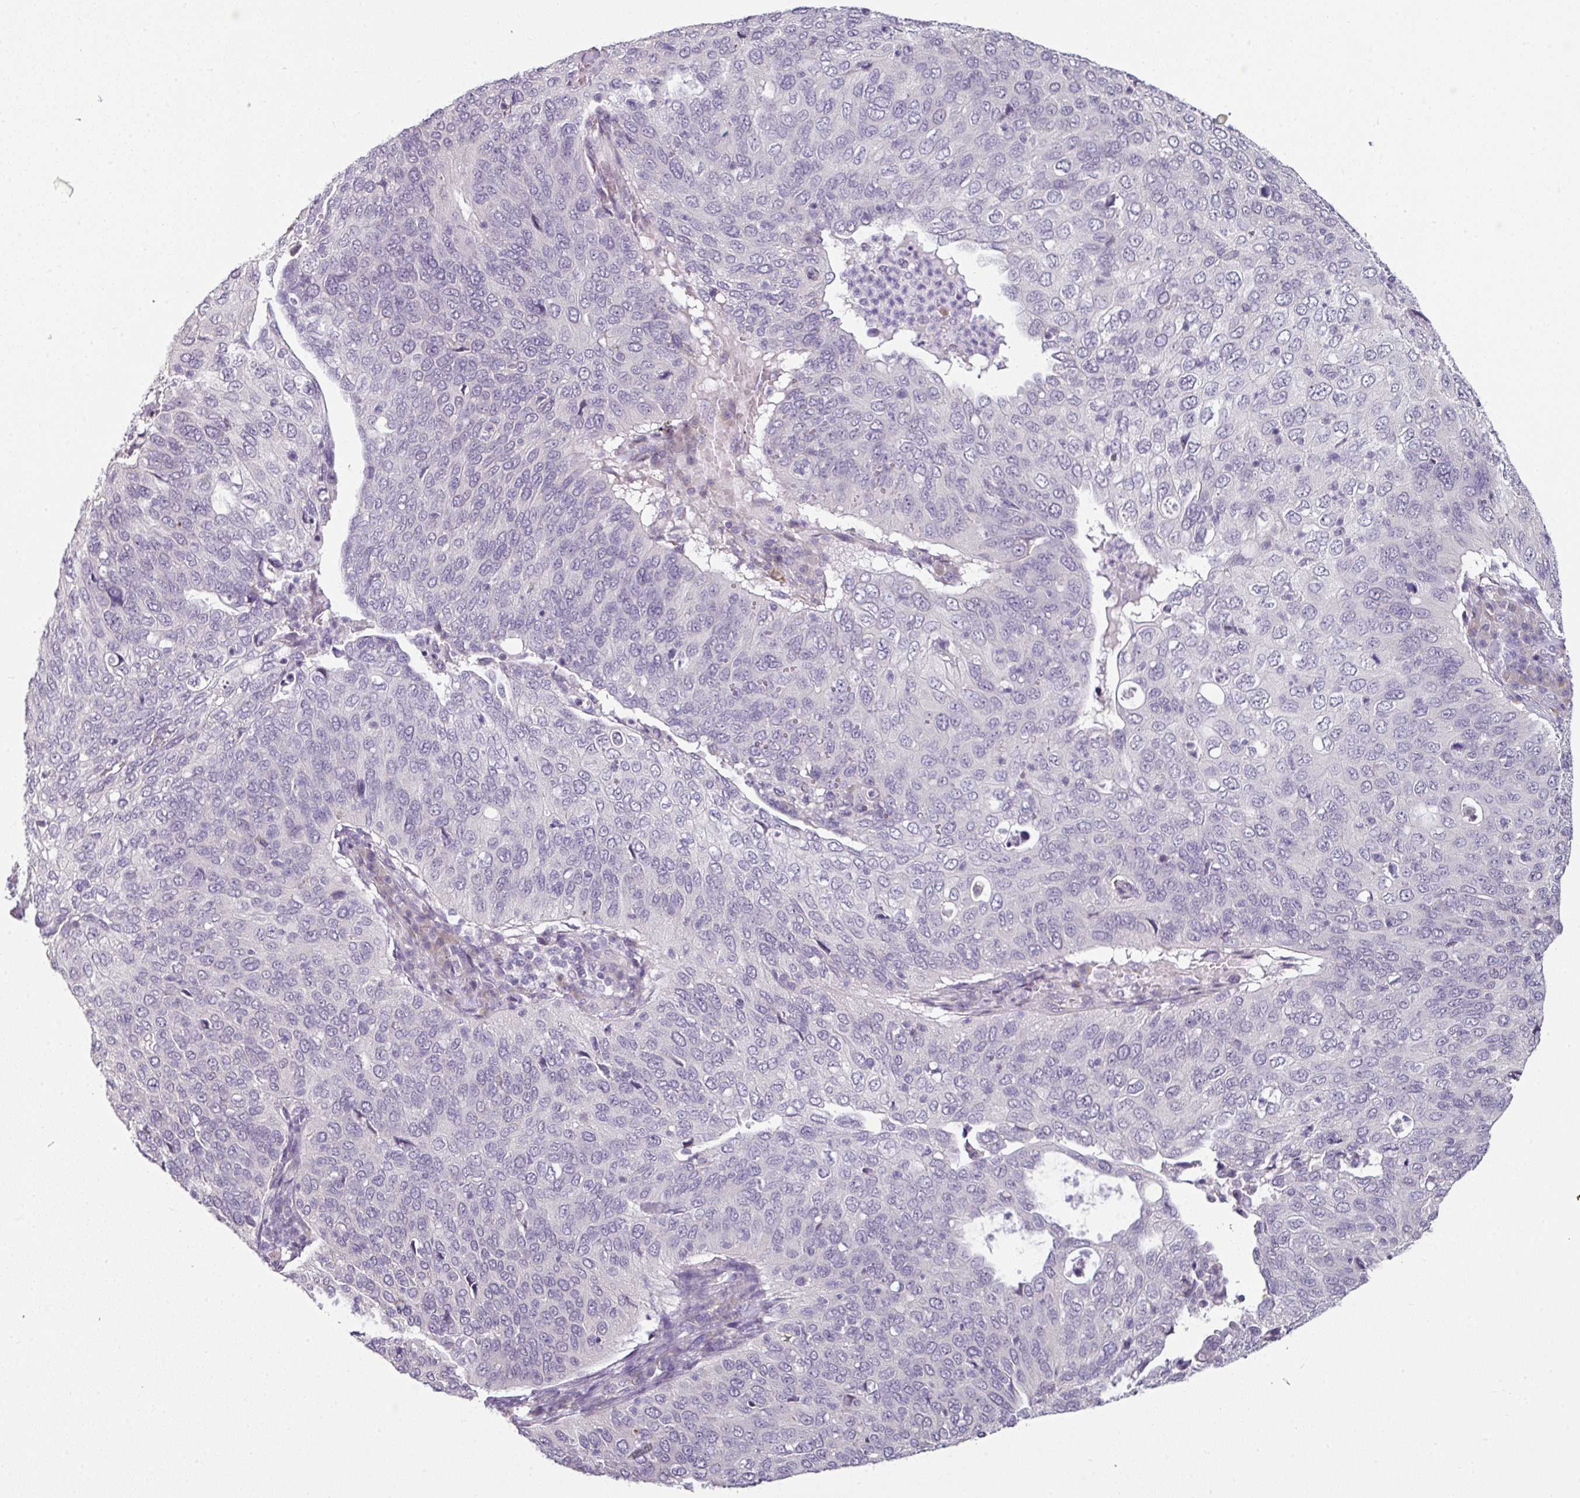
{"staining": {"intensity": "negative", "quantity": "none", "location": "none"}, "tissue": "cervical cancer", "cell_type": "Tumor cells", "image_type": "cancer", "snomed": [{"axis": "morphology", "description": "Squamous cell carcinoma, NOS"}, {"axis": "topography", "description": "Cervix"}], "caption": "Histopathology image shows no significant protein staining in tumor cells of cervical squamous cell carcinoma. (DAB immunohistochemistry with hematoxylin counter stain).", "gene": "OR52D1", "patient": {"sex": "female", "age": 36}}